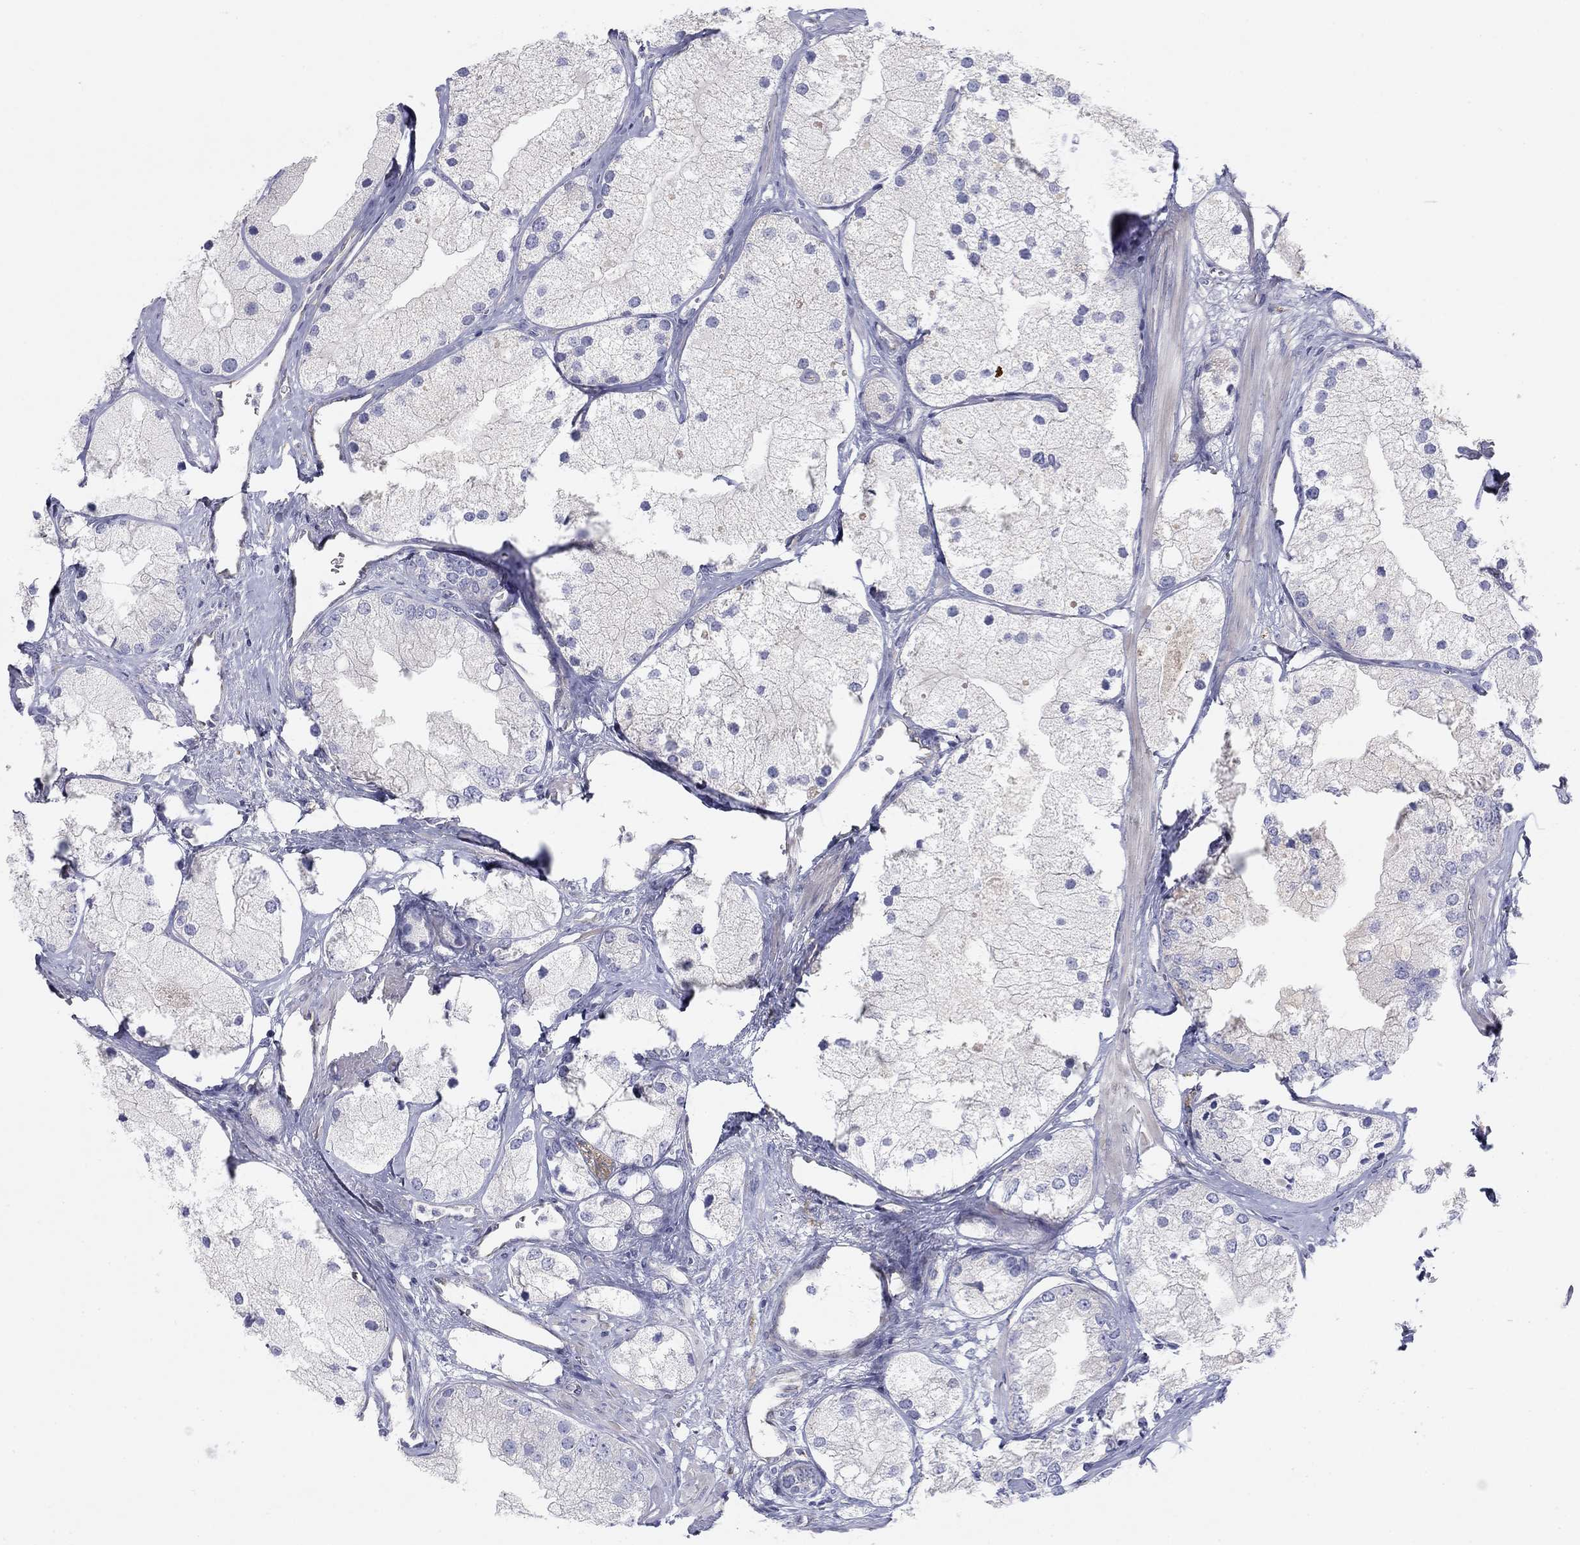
{"staining": {"intensity": "negative", "quantity": "none", "location": "none"}, "tissue": "prostate cancer", "cell_type": "Tumor cells", "image_type": "cancer", "snomed": [{"axis": "morphology", "description": "Adenocarcinoma, NOS"}, {"axis": "topography", "description": "Prostate and seminal vesicle, NOS"}, {"axis": "topography", "description": "Prostate"}], "caption": "DAB immunohistochemical staining of human prostate cancer (adenocarcinoma) shows no significant staining in tumor cells. (Immunohistochemistry, brightfield microscopy, high magnification).", "gene": "SEPTIN3", "patient": {"sex": "male", "age": 79}}